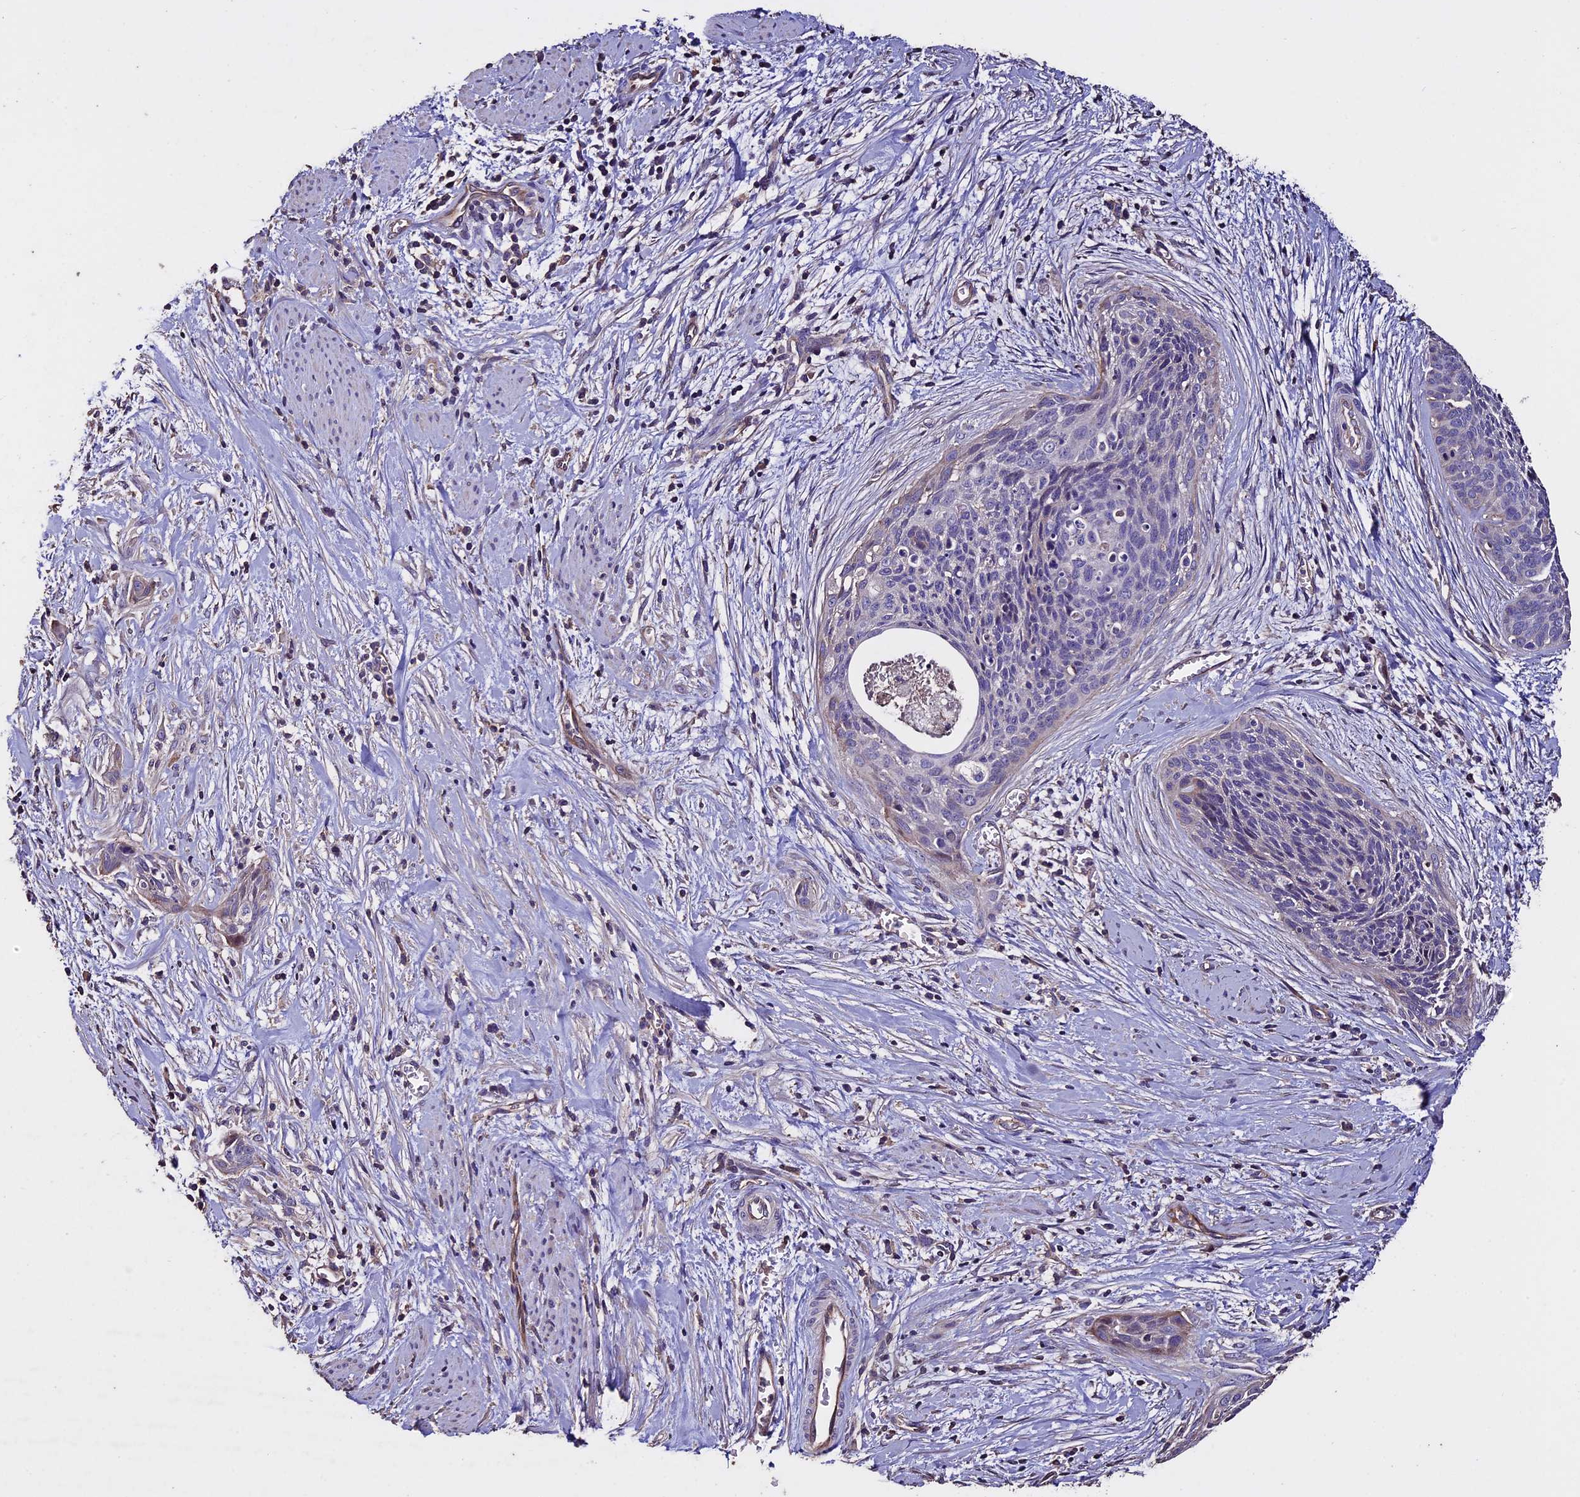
{"staining": {"intensity": "negative", "quantity": "none", "location": "none"}, "tissue": "cervical cancer", "cell_type": "Tumor cells", "image_type": "cancer", "snomed": [{"axis": "morphology", "description": "Squamous cell carcinoma, NOS"}, {"axis": "topography", "description": "Cervix"}], "caption": "Immunohistochemistry micrograph of neoplastic tissue: human cervical squamous cell carcinoma stained with DAB (3,3'-diaminobenzidine) displays no significant protein expression in tumor cells. (DAB (3,3'-diaminobenzidine) immunohistochemistry (IHC) with hematoxylin counter stain).", "gene": "USB1", "patient": {"sex": "female", "age": 55}}